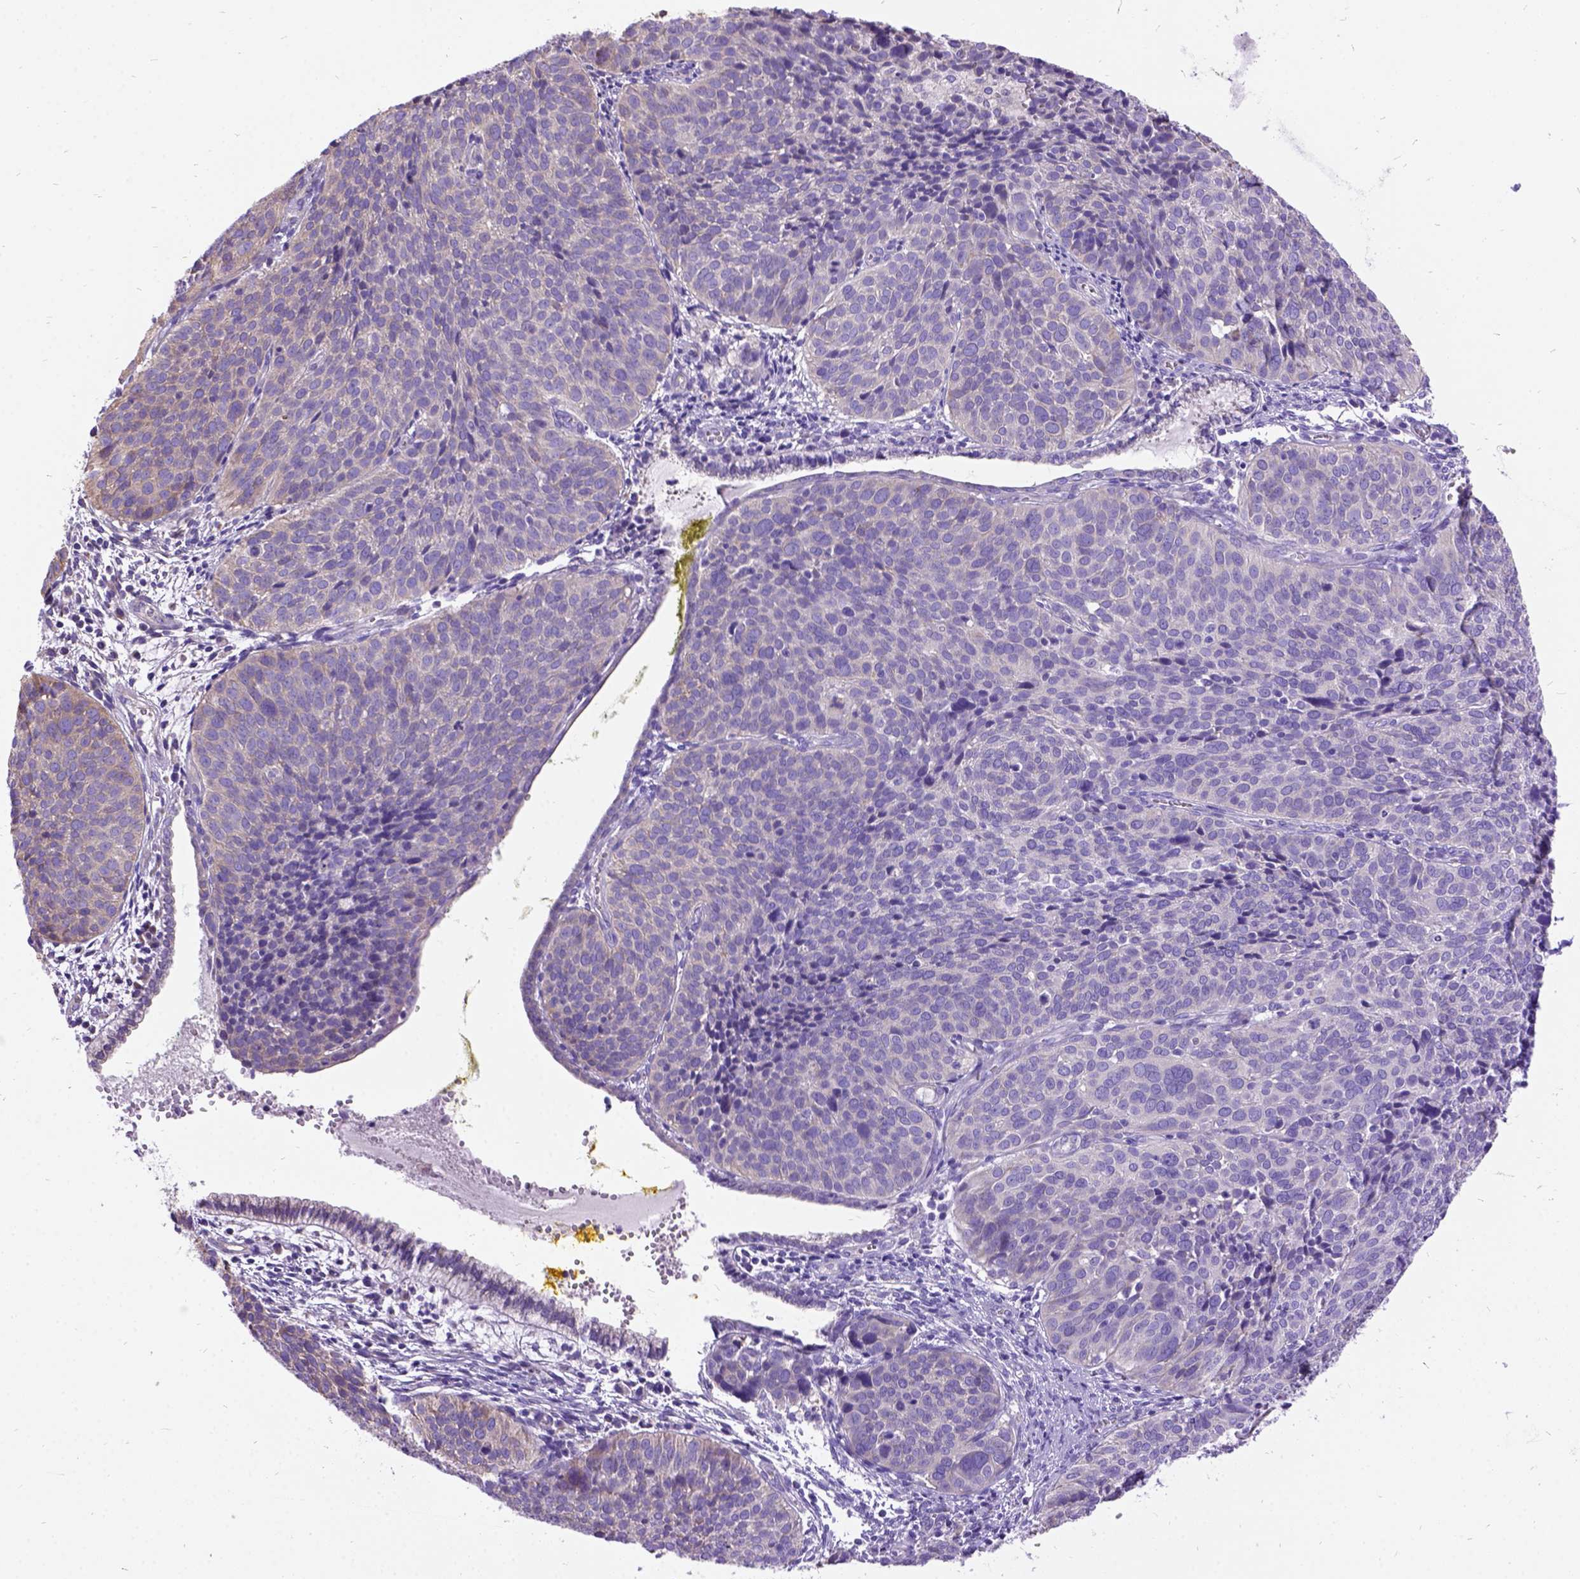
{"staining": {"intensity": "negative", "quantity": "none", "location": "none"}, "tissue": "cervical cancer", "cell_type": "Tumor cells", "image_type": "cancer", "snomed": [{"axis": "morphology", "description": "Squamous cell carcinoma, NOS"}, {"axis": "topography", "description": "Cervix"}], "caption": "High magnification brightfield microscopy of cervical cancer (squamous cell carcinoma) stained with DAB (brown) and counterstained with hematoxylin (blue): tumor cells show no significant expression.", "gene": "CFAP54", "patient": {"sex": "female", "age": 39}}